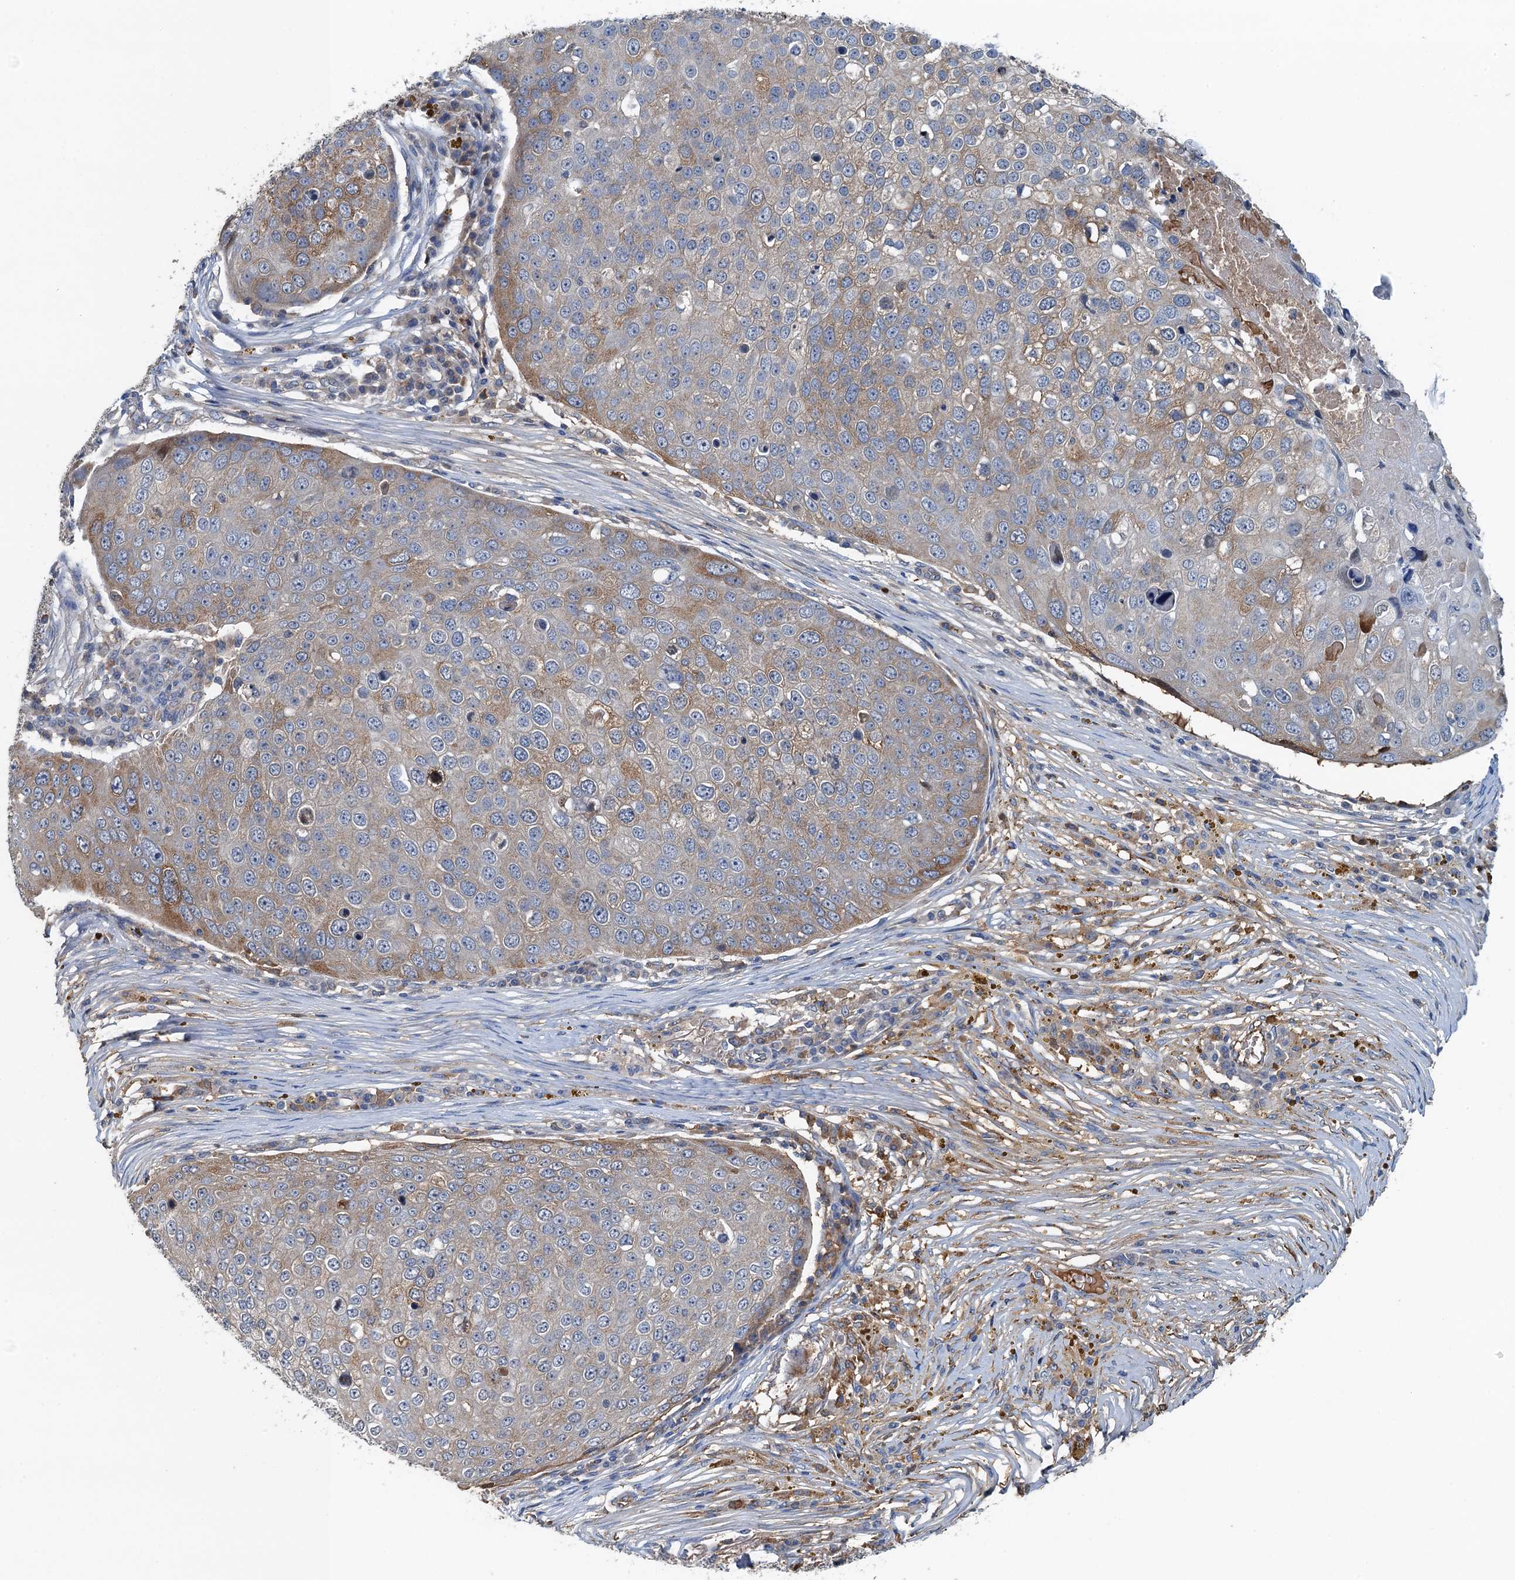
{"staining": {"intensity": "moderate", "quantity": "25%-75%", "location": "cytoplasmic/membranous"}, "tissue": "skin cancer", "cell_type": "Tumor cells", "image_type": "cancer", "snomed": [{"axis": "morphology", "description": "Squamous cell carcinoma, NOS"}, {"axis": "topography", "description": "Skin"}], "caption": "The micrograph displays a brown stain indicating the presence of a protein in the cytoplasmic/membranous of tumor cells in skin squamous cell carcinoma.", "gene": "LSM14B", "patient": {"sex": "male", "age": 71}}